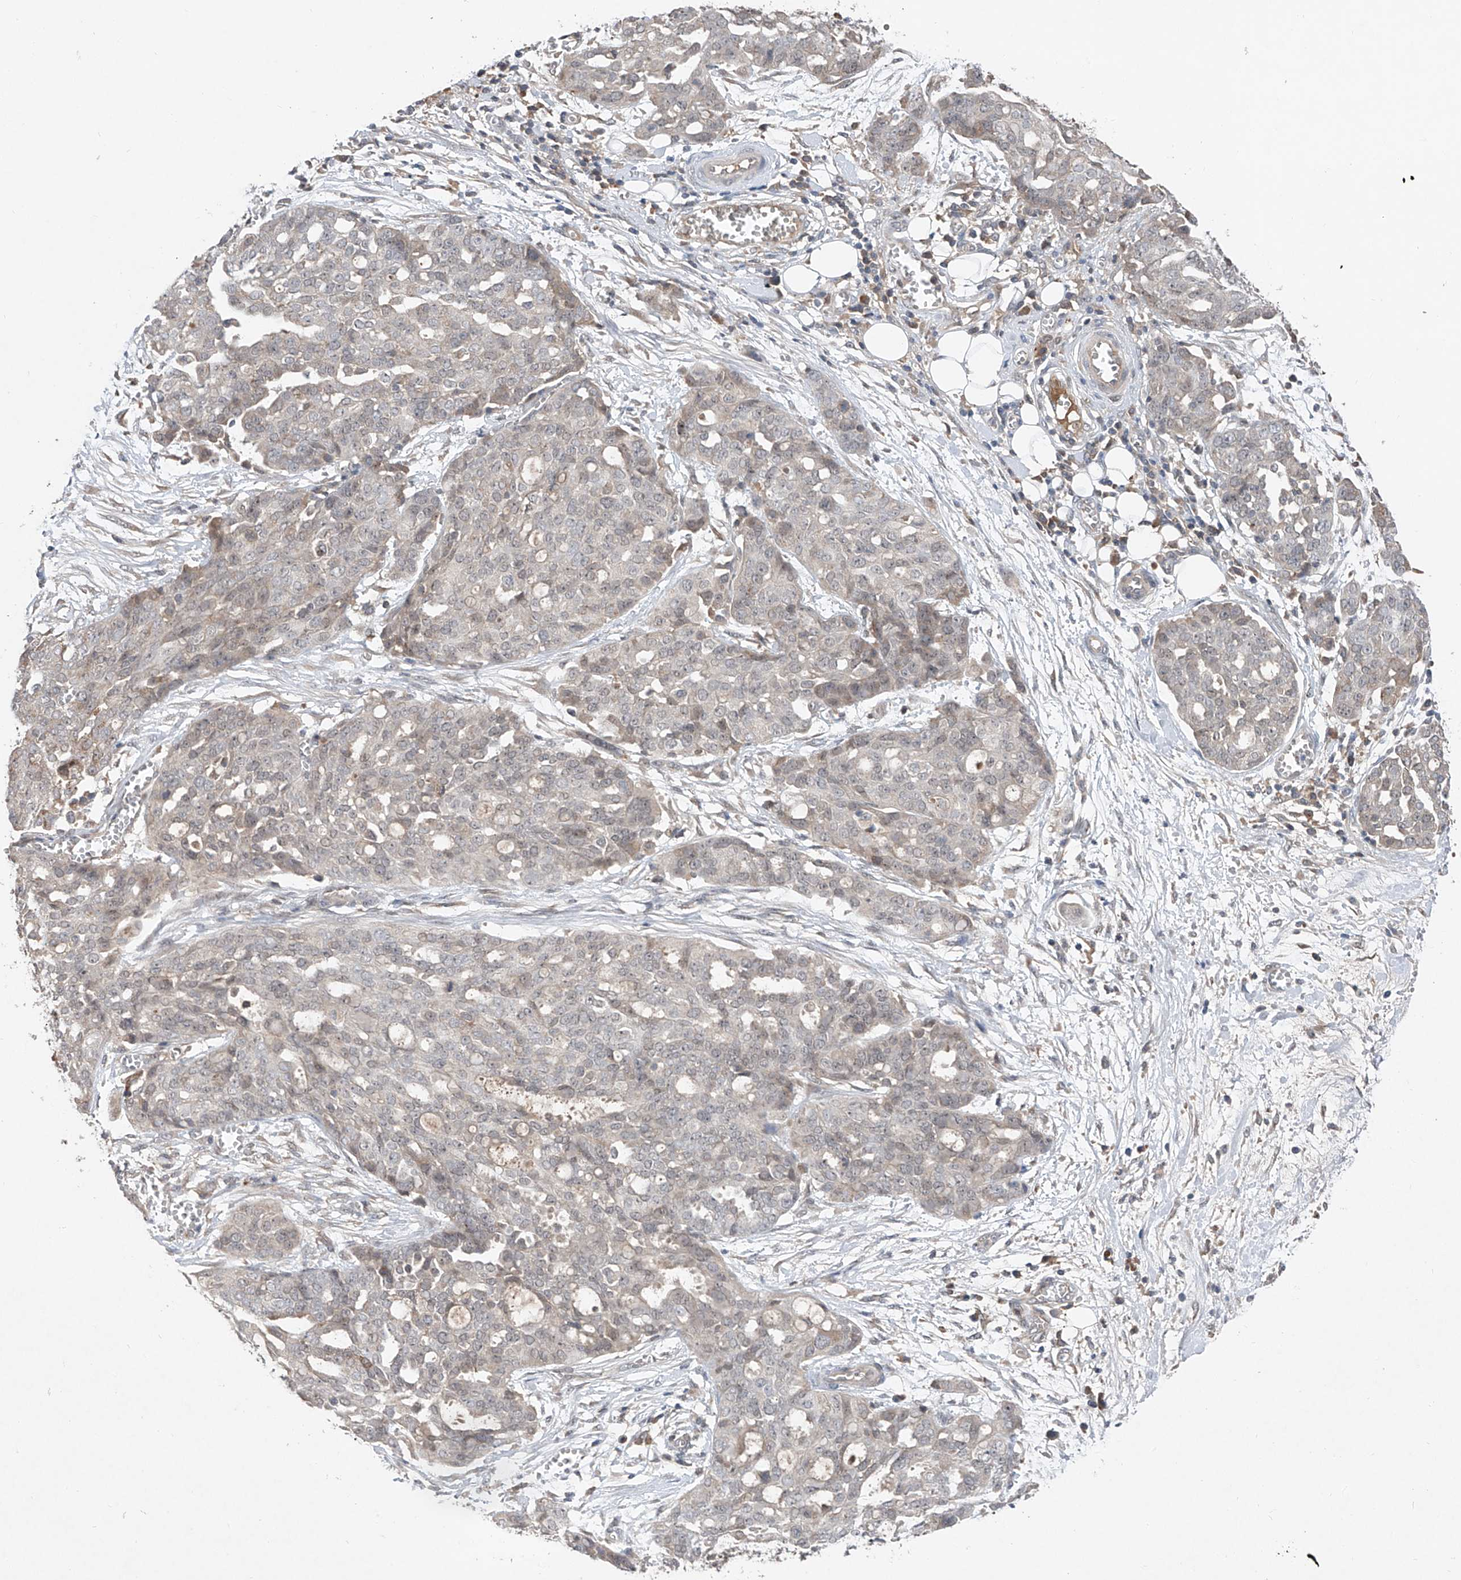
{"staining": {"intensity": "weak", "quantity": "<25%", "location": "cytoplasmic/membranous"}, "tissue": "ovarian cancer", "cell_type": "Tumor cells", "image_type": "cancer", "snomed": [{"axis": "morphology", "description": "Cystadenocarcinoma, serous, NOS"}, {"axis": "topography", "description": "Soft tissue"}, {"axis": "topography", "description": "Ovary"}], "caption": "Immunohistochemistry (IHC) micrograph of human ovarian cancer (serous cystadenocarcinoma) stained for a protein (brown), which displays no staining in tumor cells.", "gene": "FAM135A", "patient": {"sex": "female", "age": 57}}